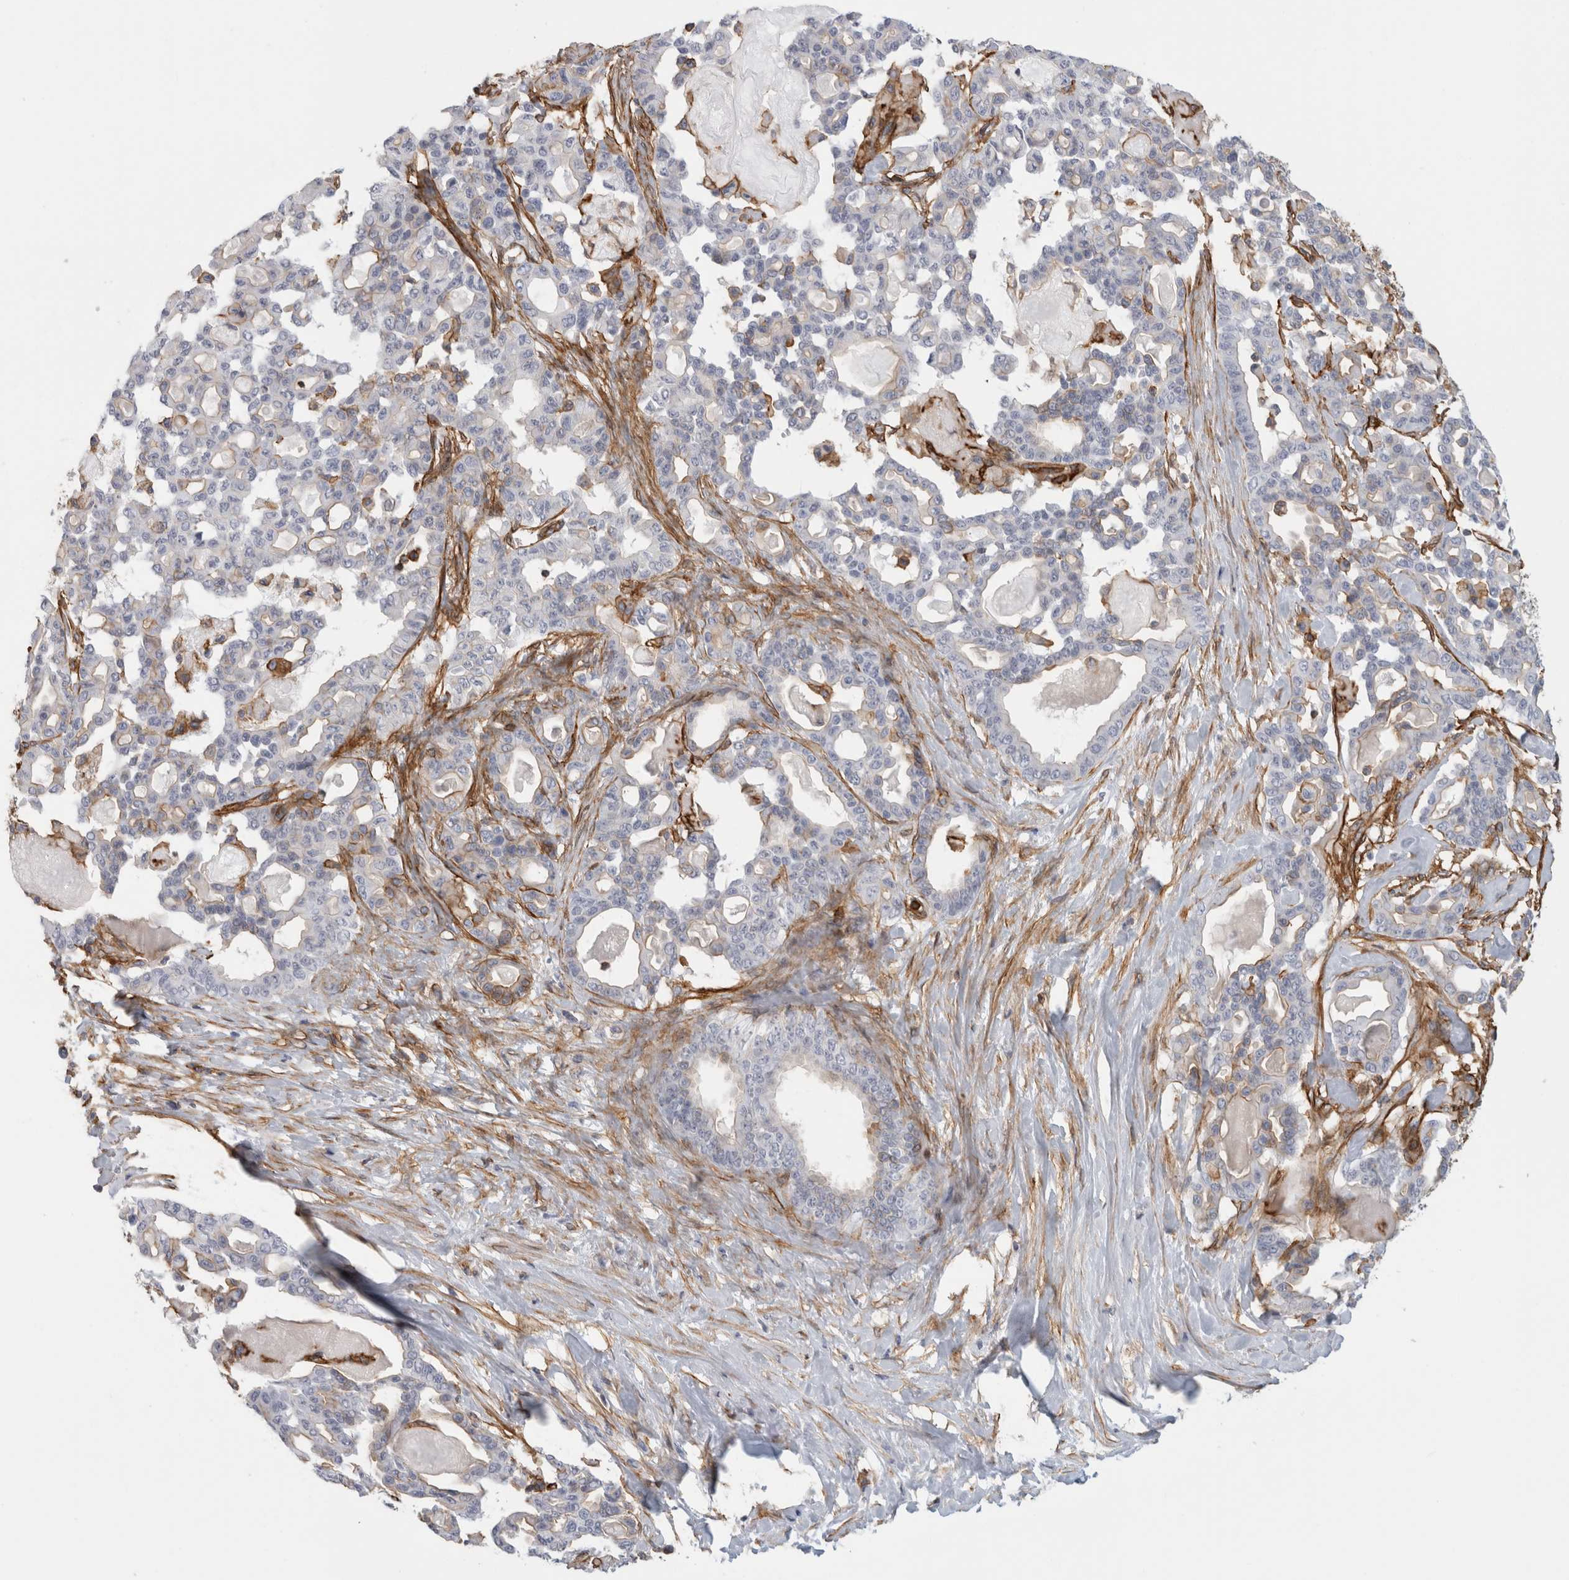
{"staining": {"intensity": "negative", "quantity": "none", "location": "none"}, "tissue": "pancreatic cancer", "cell_type": "Tumor cells", "image_type": "cancer", "snomed": [{"axis": "morphology", "description": "Adenocarcinoma, NOS"}, {"axis": "topography", "description": "Pancreas"}], "caption": "A photomicrograph of adenocarcinoma (pancreatic) stained for a protein reveals no brown staining in tumor cells.", "gene": "AHNAK", "patient": {"sex": "male", "age": 63}}